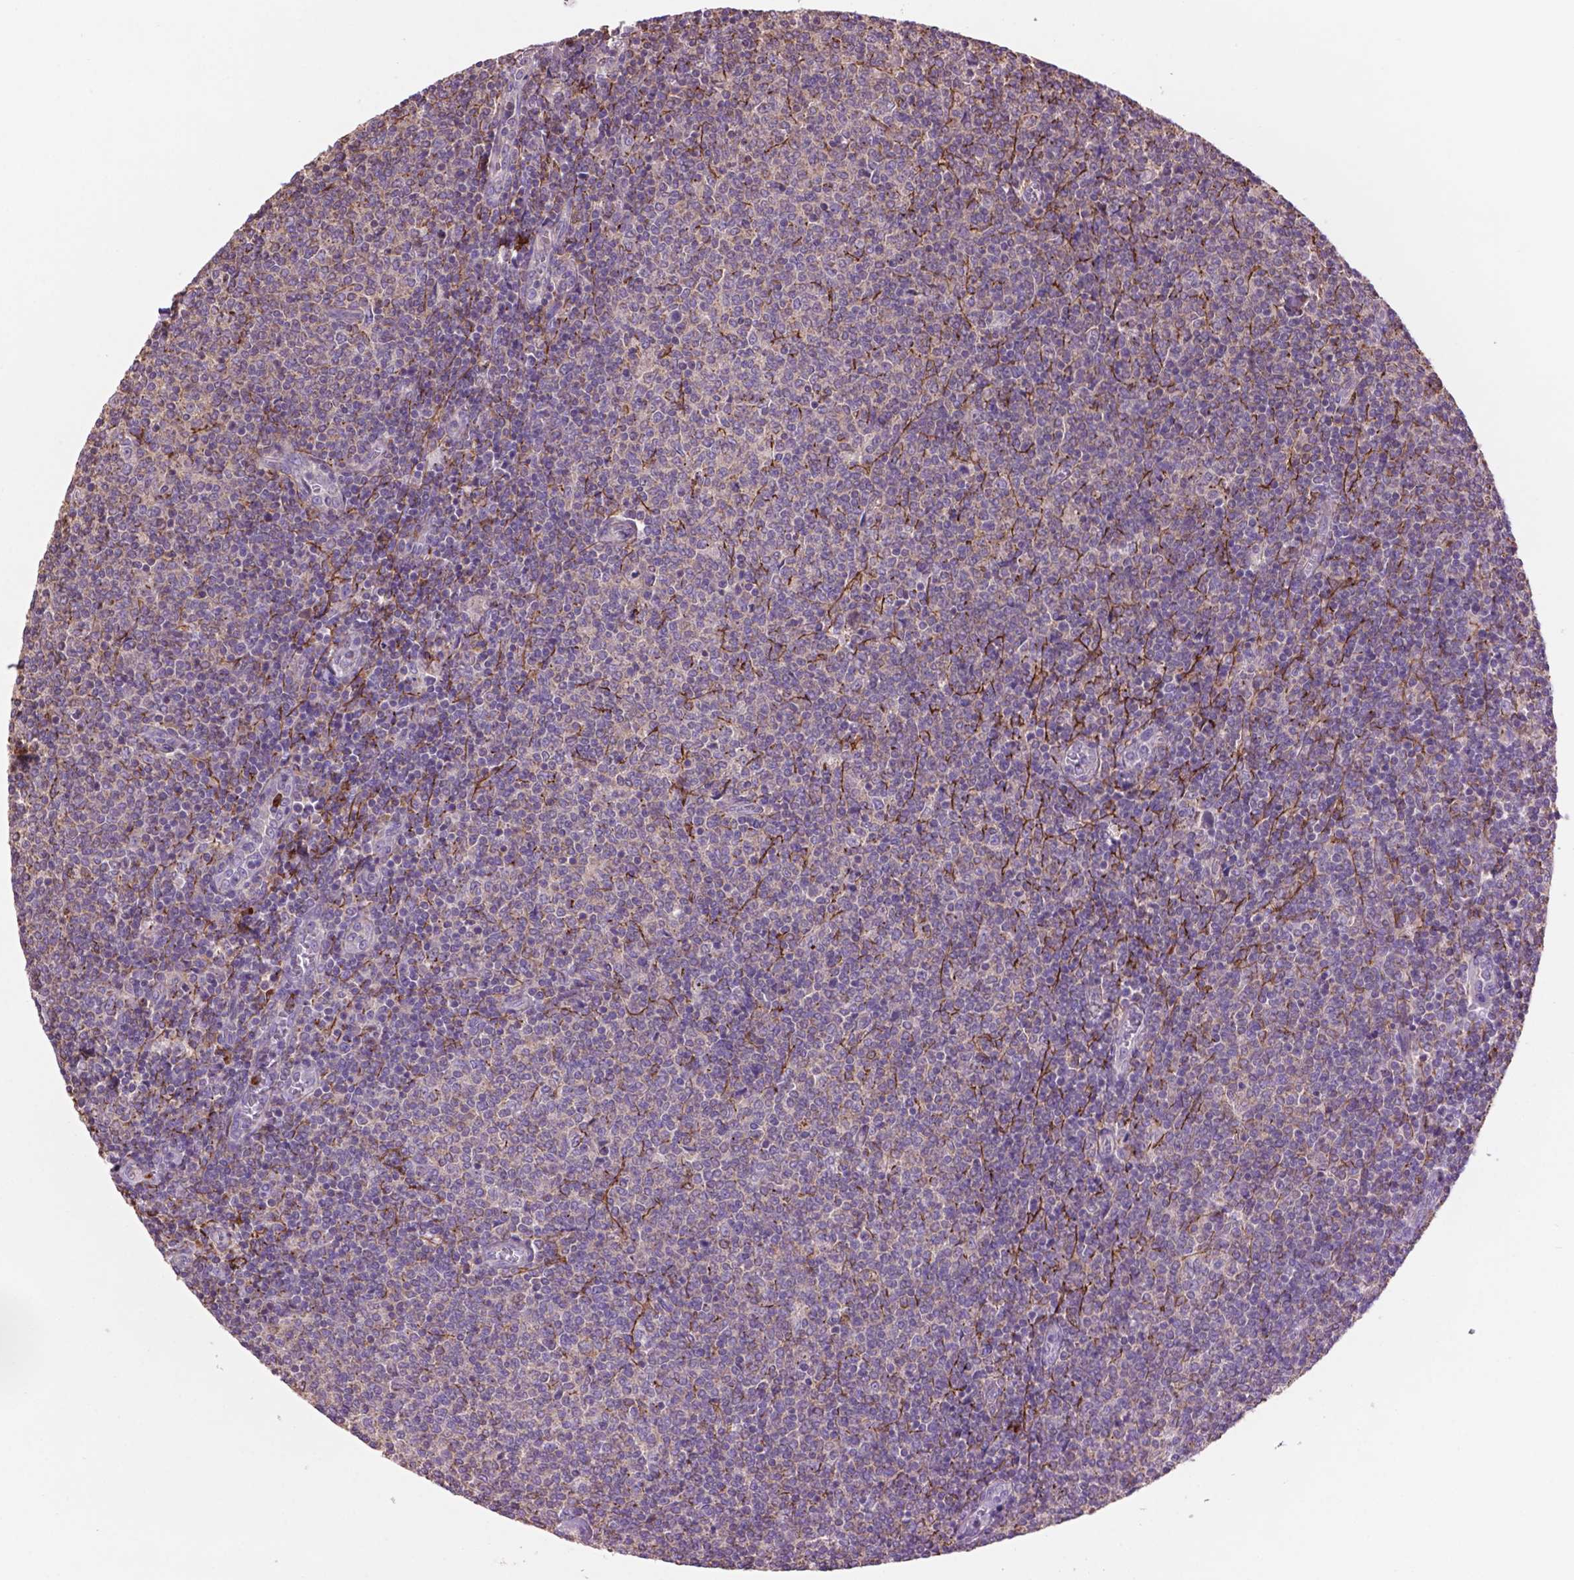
{"staining": {"intensity": "negative", "quantity": "none", "location": "none"}, "tissue": "lymphoma", "cell_type": "Tumor cells", "image_type": "cancer", "snomed": [{"axis": "morphology", "description": "Malignant lymphoma, non-Hodgkin's type, Low grade"}, {"axis": "topography", "description": "Lymph node"}], "caption": "IHC micrograph of lymphoma stained for a protein (brown), which displays no staining in tumor cells. Nuclei are stained in blue.", "gene": "LRRC3C", "patient": {"sex": "male", "age": 52}}